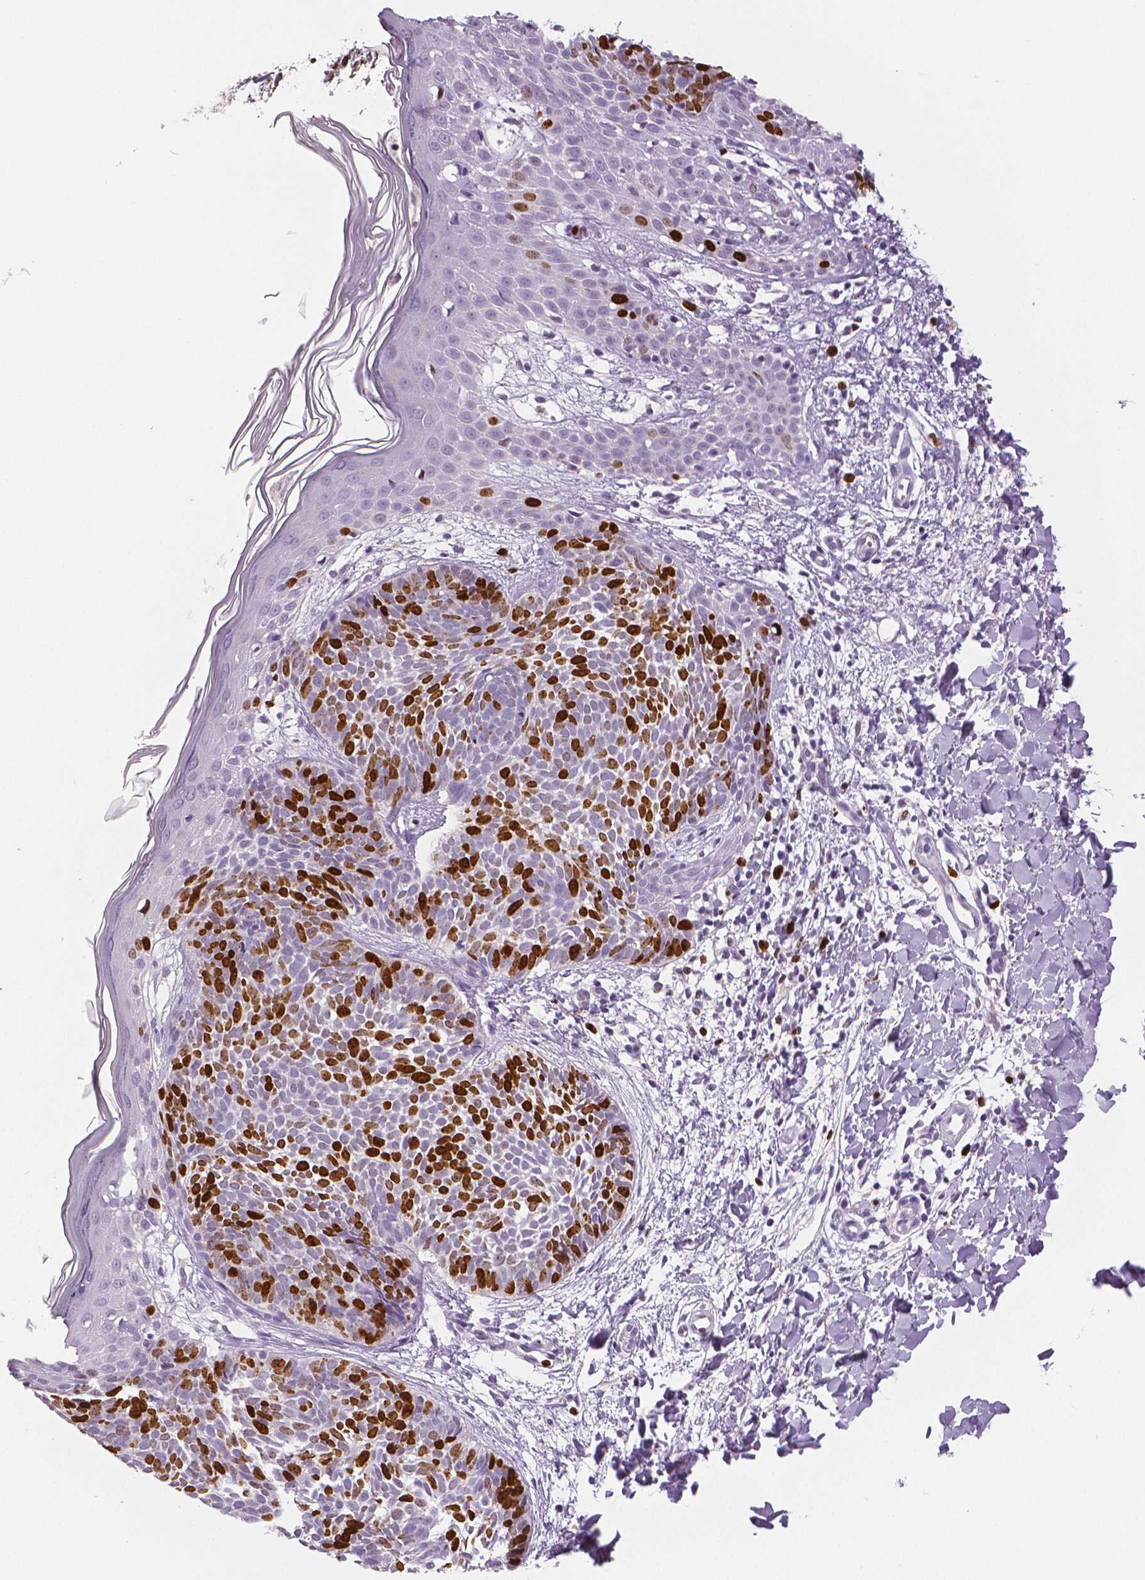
{"staining": {"intensity": "strong", "quantity": "25%-75%", "location": "nuclear"}, "tissue": "skin cancer", "cell_type": "Tumor cells", "image_type": "cancer", "snomed": [{"axis": "morphology", "description": "Basal cell carcinoma"}, {"axis": "topography", "description": "Skin"}], "caption": "Immunohistochemistry (IHC) micrograph of neoplastic tissue: skin cancer (basal cell carcinoma) stained using immunohistochemistry (IHC) demonstrates high levels of strong protein expression localized specifically in the nuclear of tumor cells, appearing as a nuclear brown color.", "gene": "MKI67", "patient": {"sex": "female", "age": 51}}